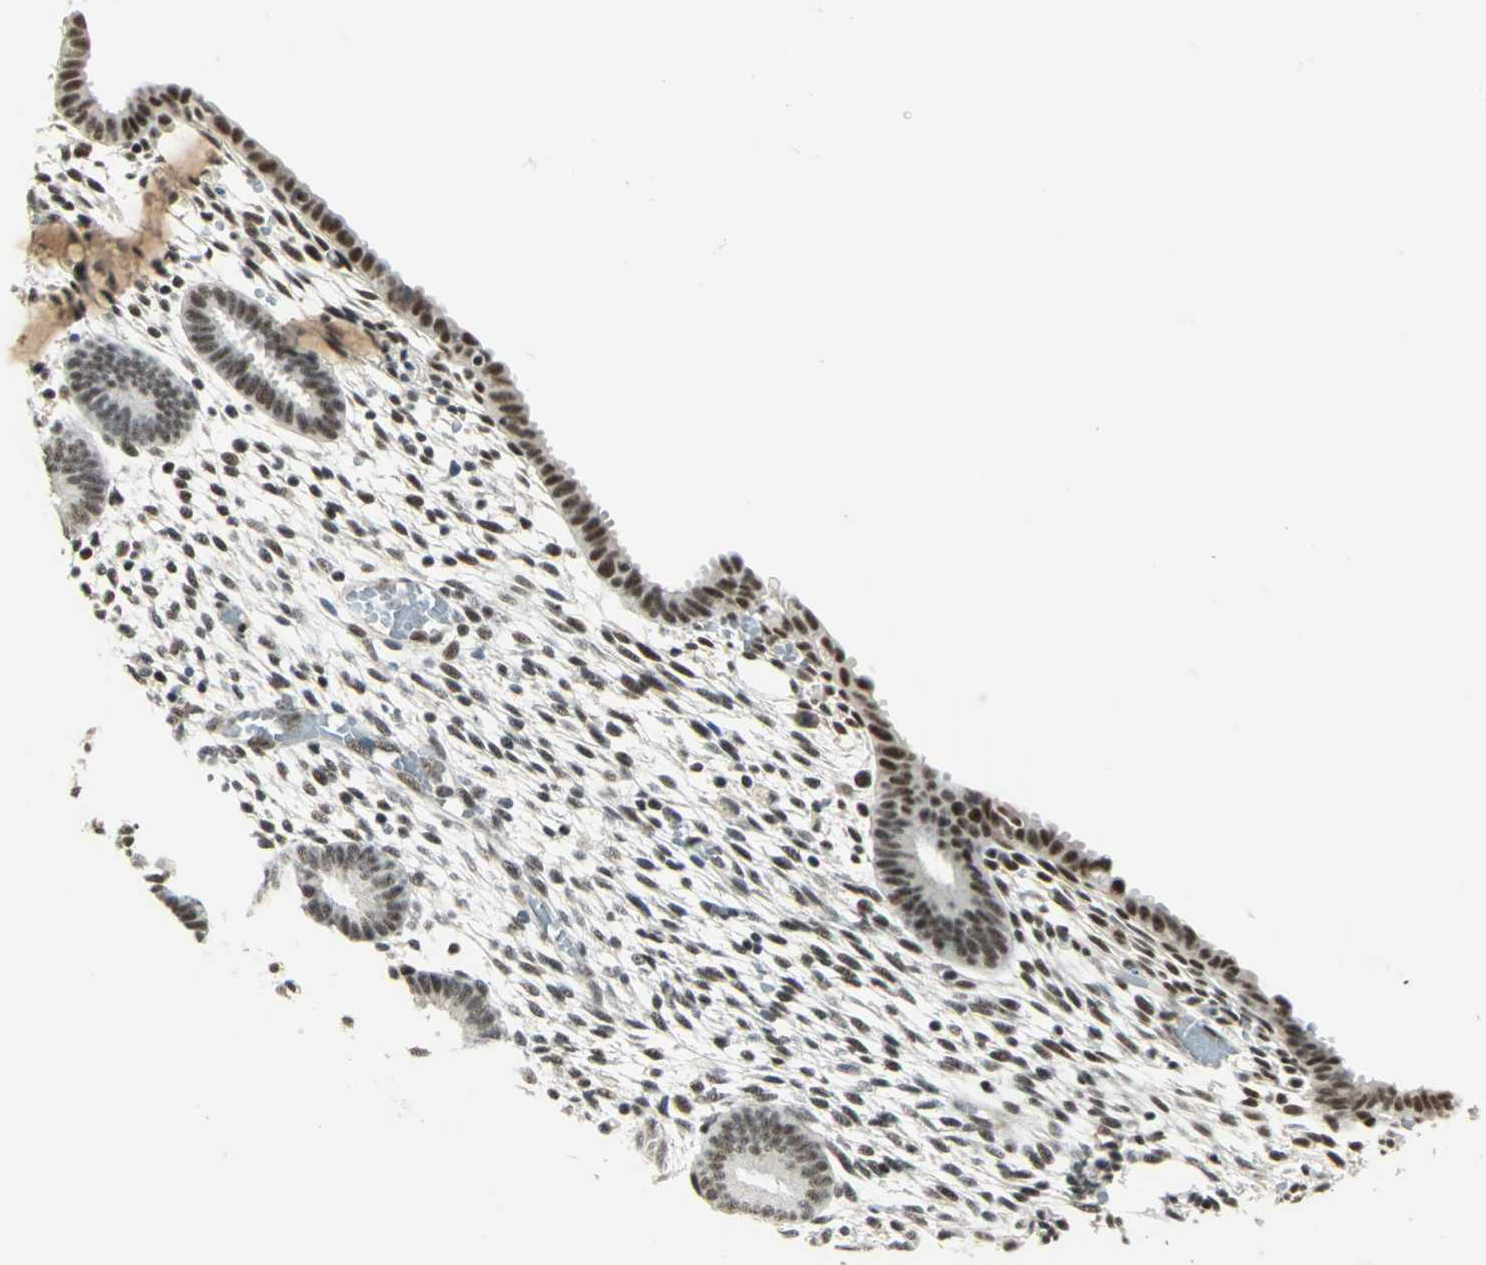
{"staining": {"intensity": "moderate", "quantity": "25%-75%", "location": "nuclear"}, "tissue": "endometrium", "cell_type": "Cells in endometrial stroma", "image_type": "normal", "snomed": [{"axis": "morphology", "description": "Normal tissue, NOS"}, {"axis": "topography", "description": "Endometrium"}], "caption": "This is a histology image of immunohistochemistry staining of normal endometrium, which shows moderate positivity in the nuclear of cells in endometrial stroma.", "gene": "CCNT1", "patient": {"sex": "female", "age": 57}}